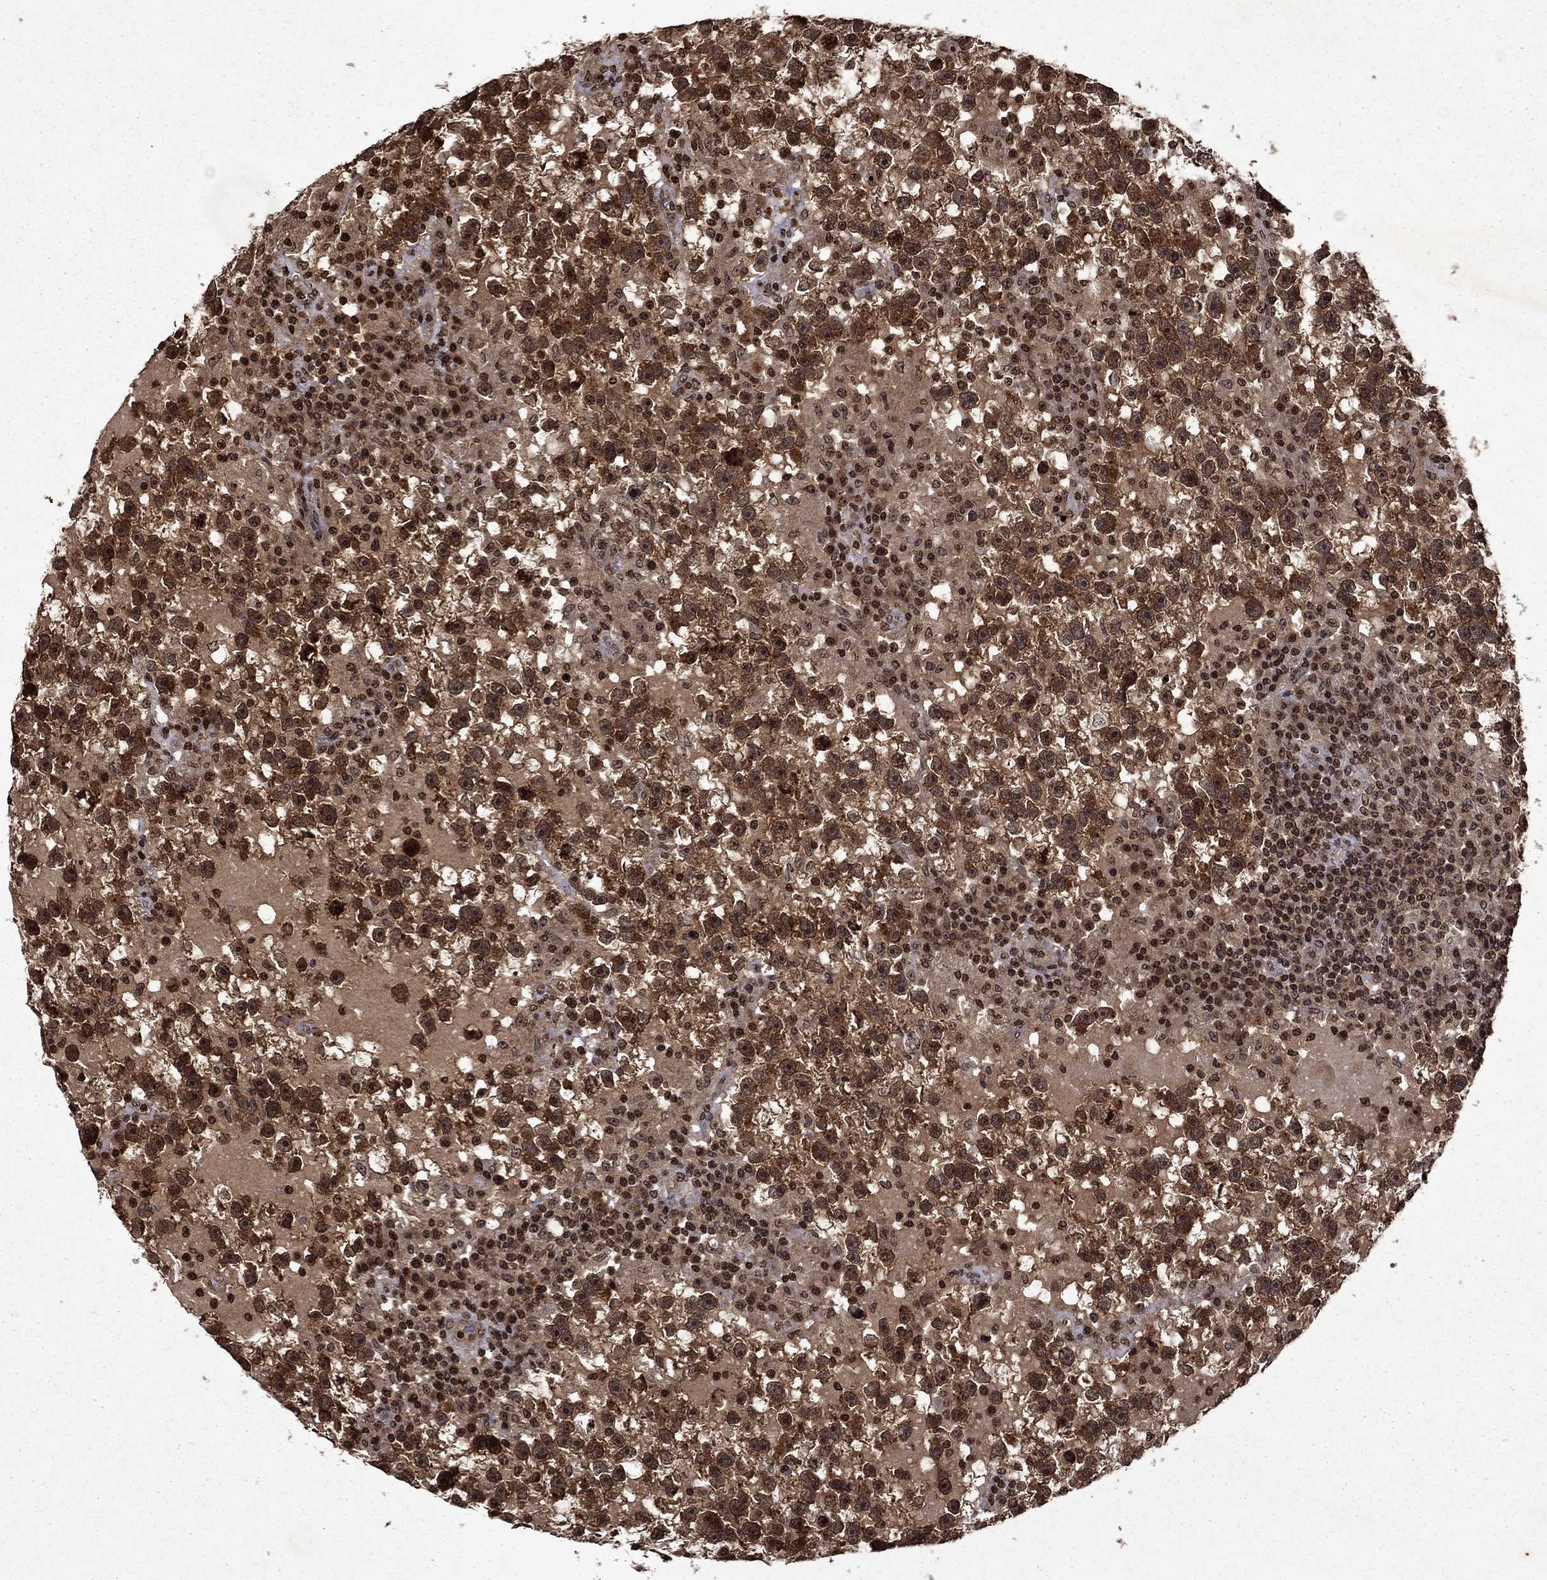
{"staining": {"intensity": "strong", "quantity": ">75%", "location": "cytoplasmic/membranous,nuclear"}, "tissue": "testis cancer", "cell_type": "Tumor cells", "image_type": "cancer", "snomed": [{"axis": "morphology", "description": "Seminoma, NOS"}, {"axis": "topography", "description": "Testis"}], "caption": "Protein expression analysis of testis seminoma exhibits strong cytoplasmic/membranous and nuclear positivity in about >75% of tumor cells.", "gene": "PIN4", "patient": {"sex": "male", "age": 47}}